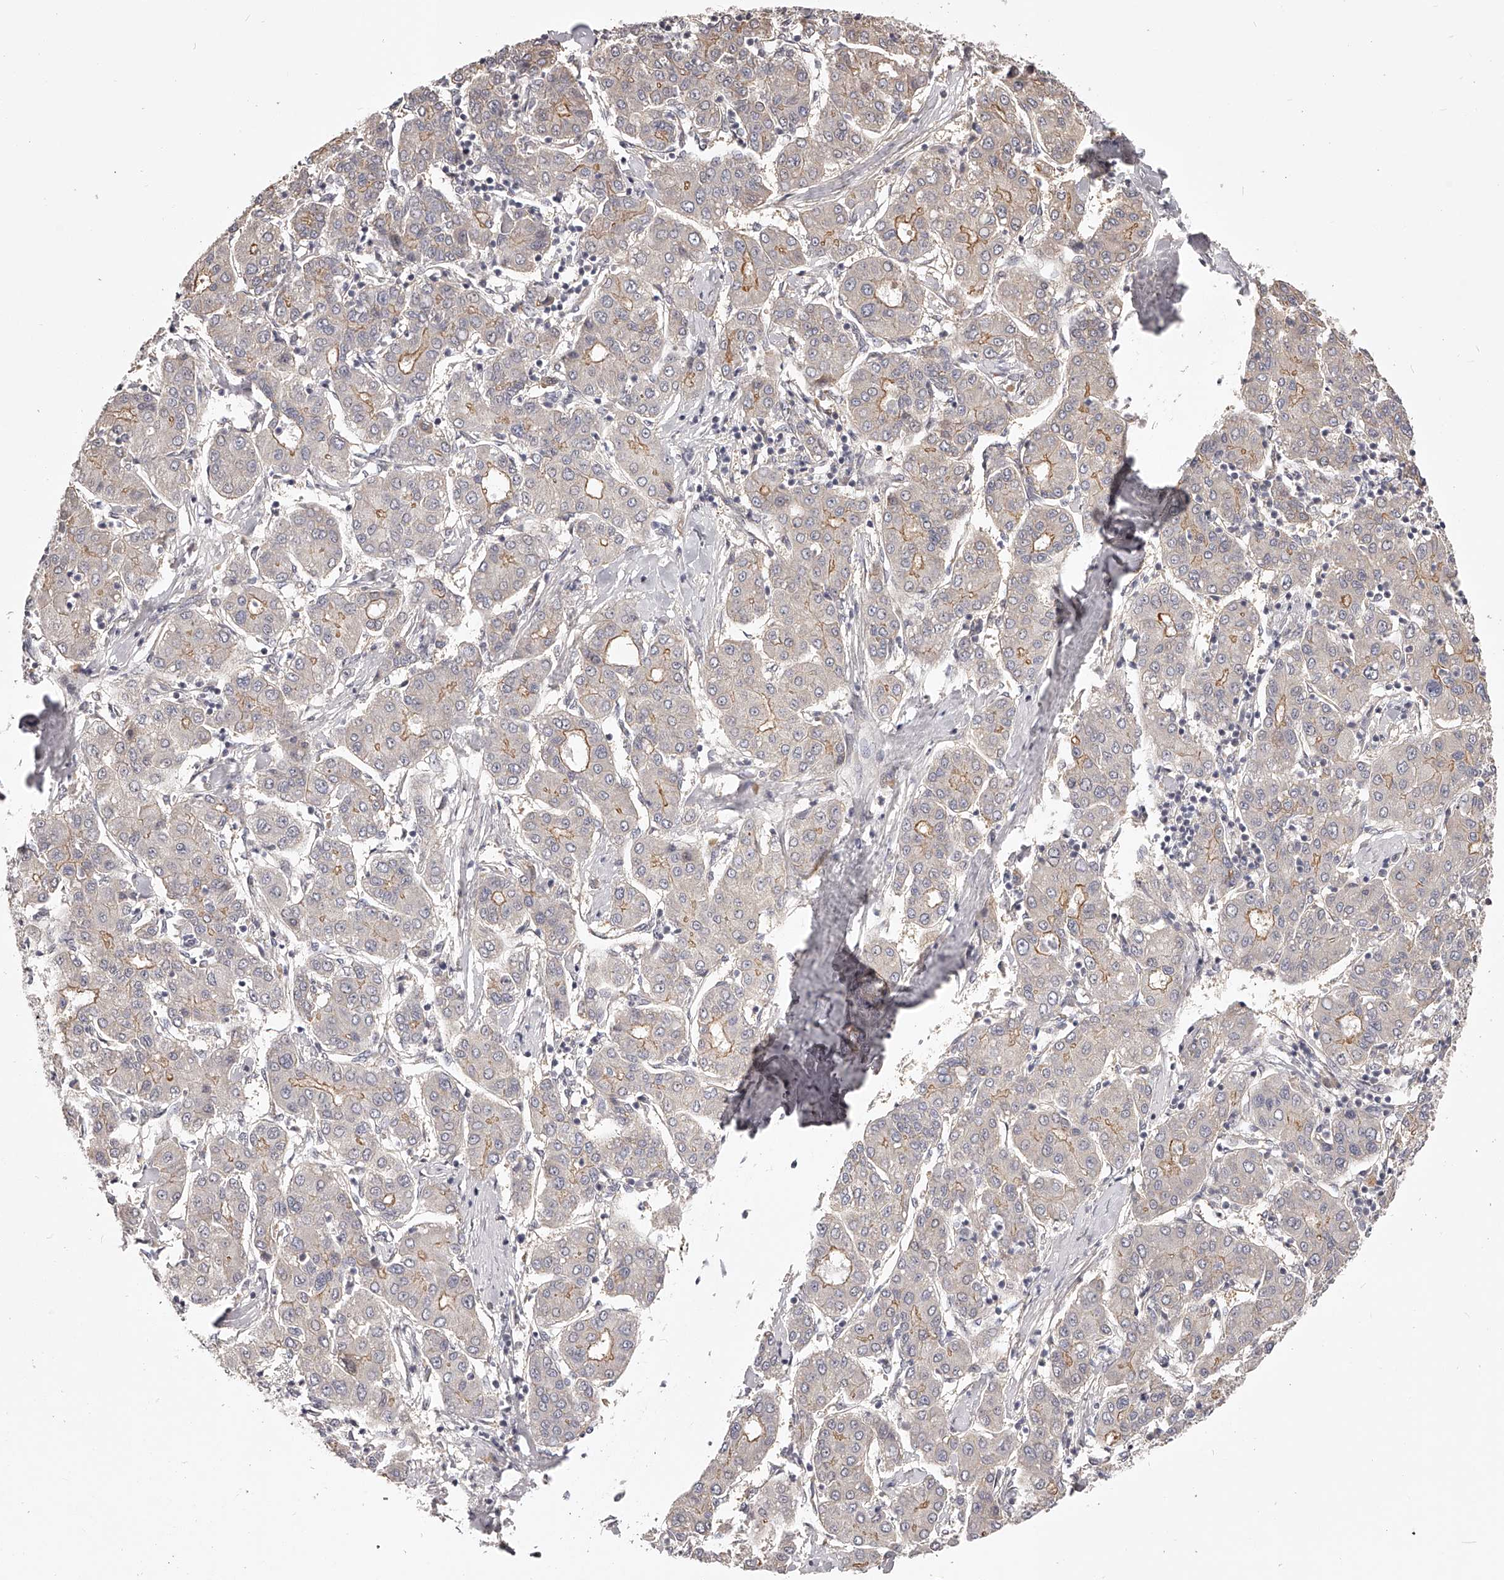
{"staining": {"intensity": "weak", "quantity": "<25%", "location": "cytoplasmic/membranous"}, "tissue": "liver cancer", "cell_type": "Tumor cells", "image_type": "cancer", "snomed": [{"axis": "morphology", "description": "Carcinoma, Hepatocellular, NOS"}, {"axis": "topography", "description": "Liver"}], "caption": "The immunohistochemistry photomicrograph has no significant positivity in tumor cells of hepatocellular carcinoma (liver) tissue. The staining was performed using DAB to visualize the protein expression in brown, while the nuclei were stained in blue with hematoxylin (Magnification: 20x).", "gene": "ZNF582", "patient": {"sex": "male", "age": 65}}